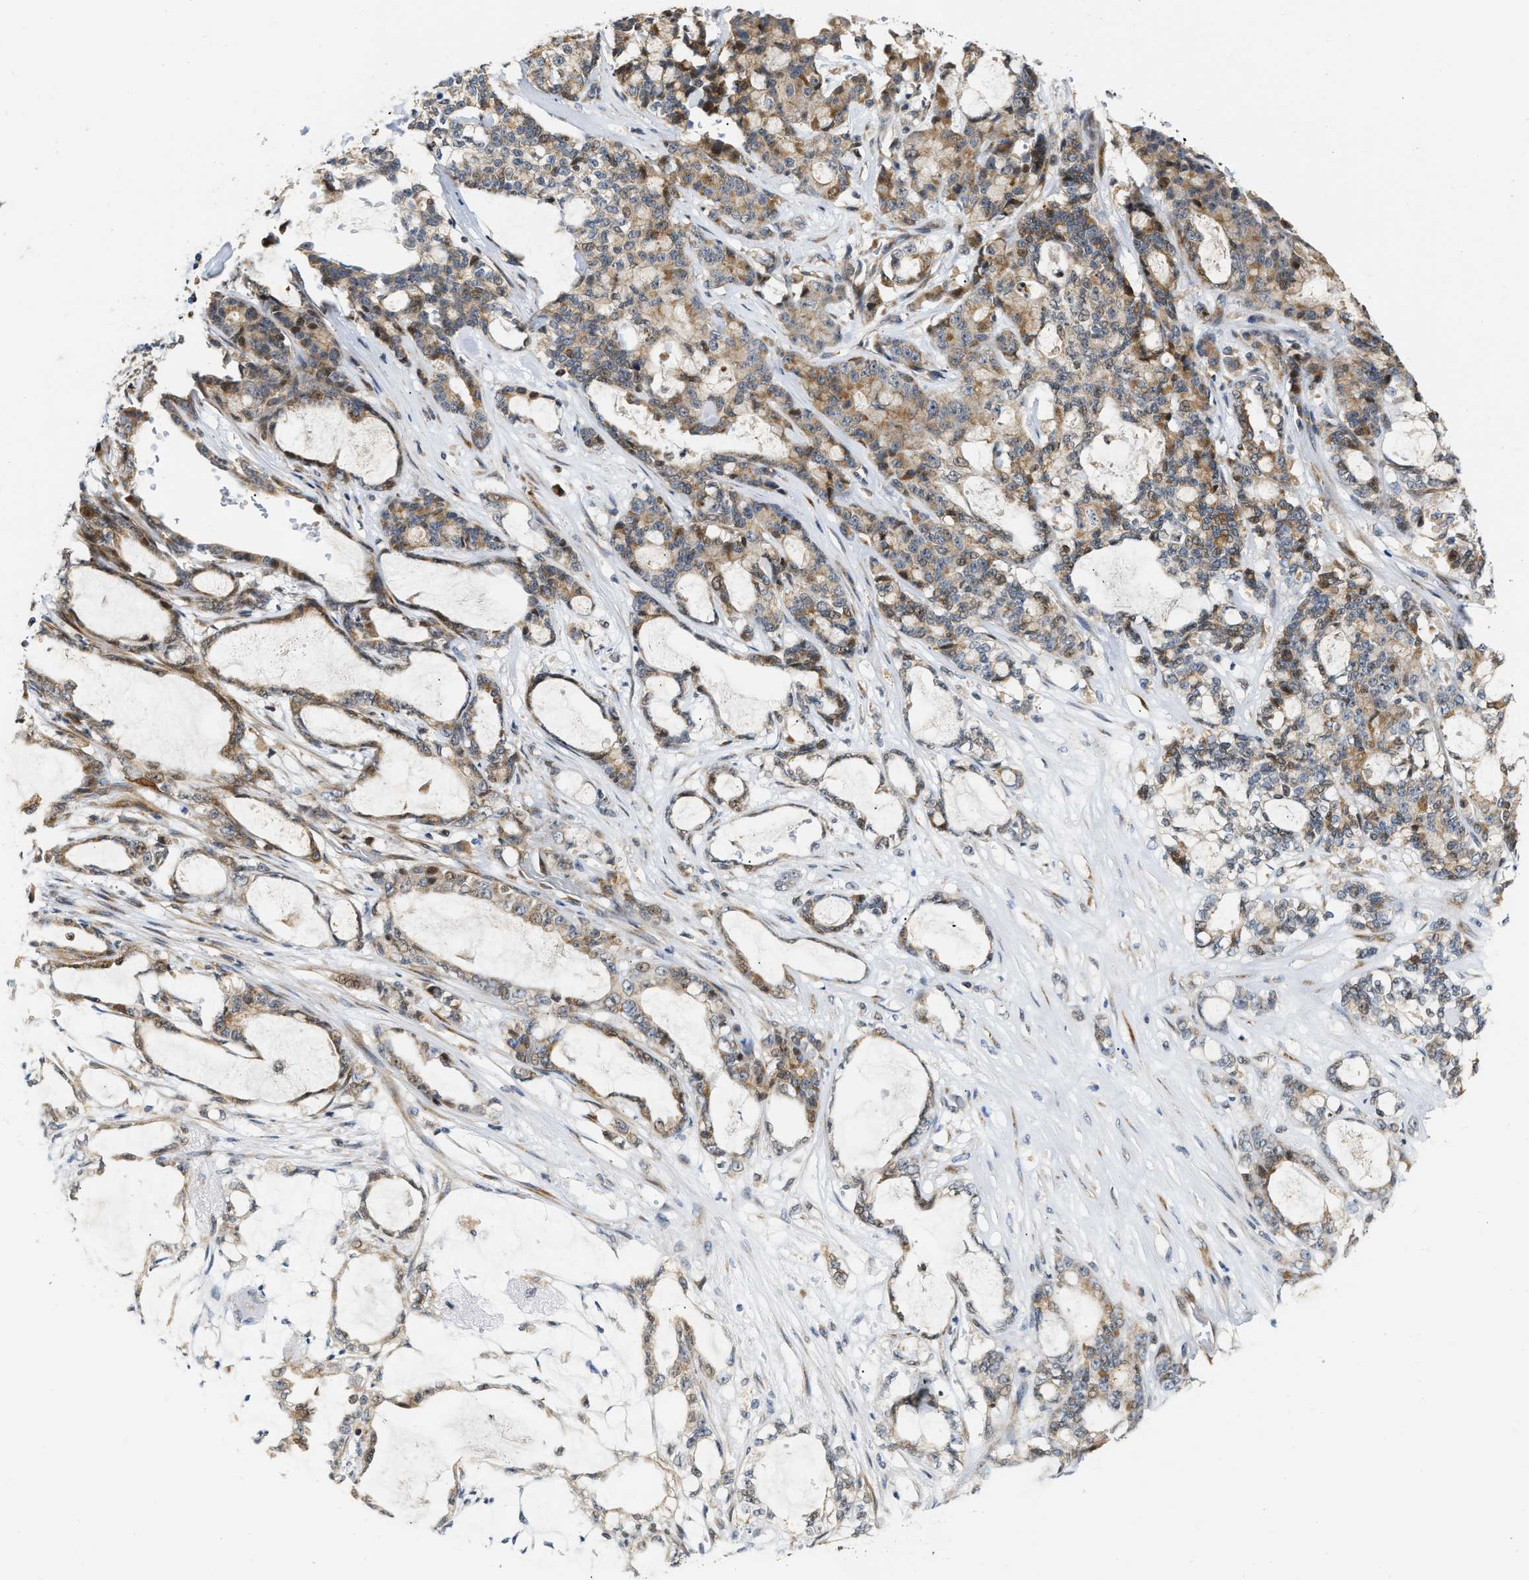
{"staining": {"intensity": "moderate", "quantity": ">75%", "location": "cytoplasmic/membranous"}, "tissue": "pancreatic cancer", "cell_type": "Tumor cells", "image_type": "cancer", "snomed": [{"axis": "morphology", "description": "Adenocarcinoma, NOS"}, {"axis": "topography", "description": "Pancreas"}], "caption": "Immunohistochemical staining of human pancreatic cancer (adenocarcinoma) reveals medium levels of moderate cytoplasmic/membranous protein positivity in approximately >75% of tumor cells.", "gene": "DEPTOR", "patient": {"sex": "female", "age": 73}}